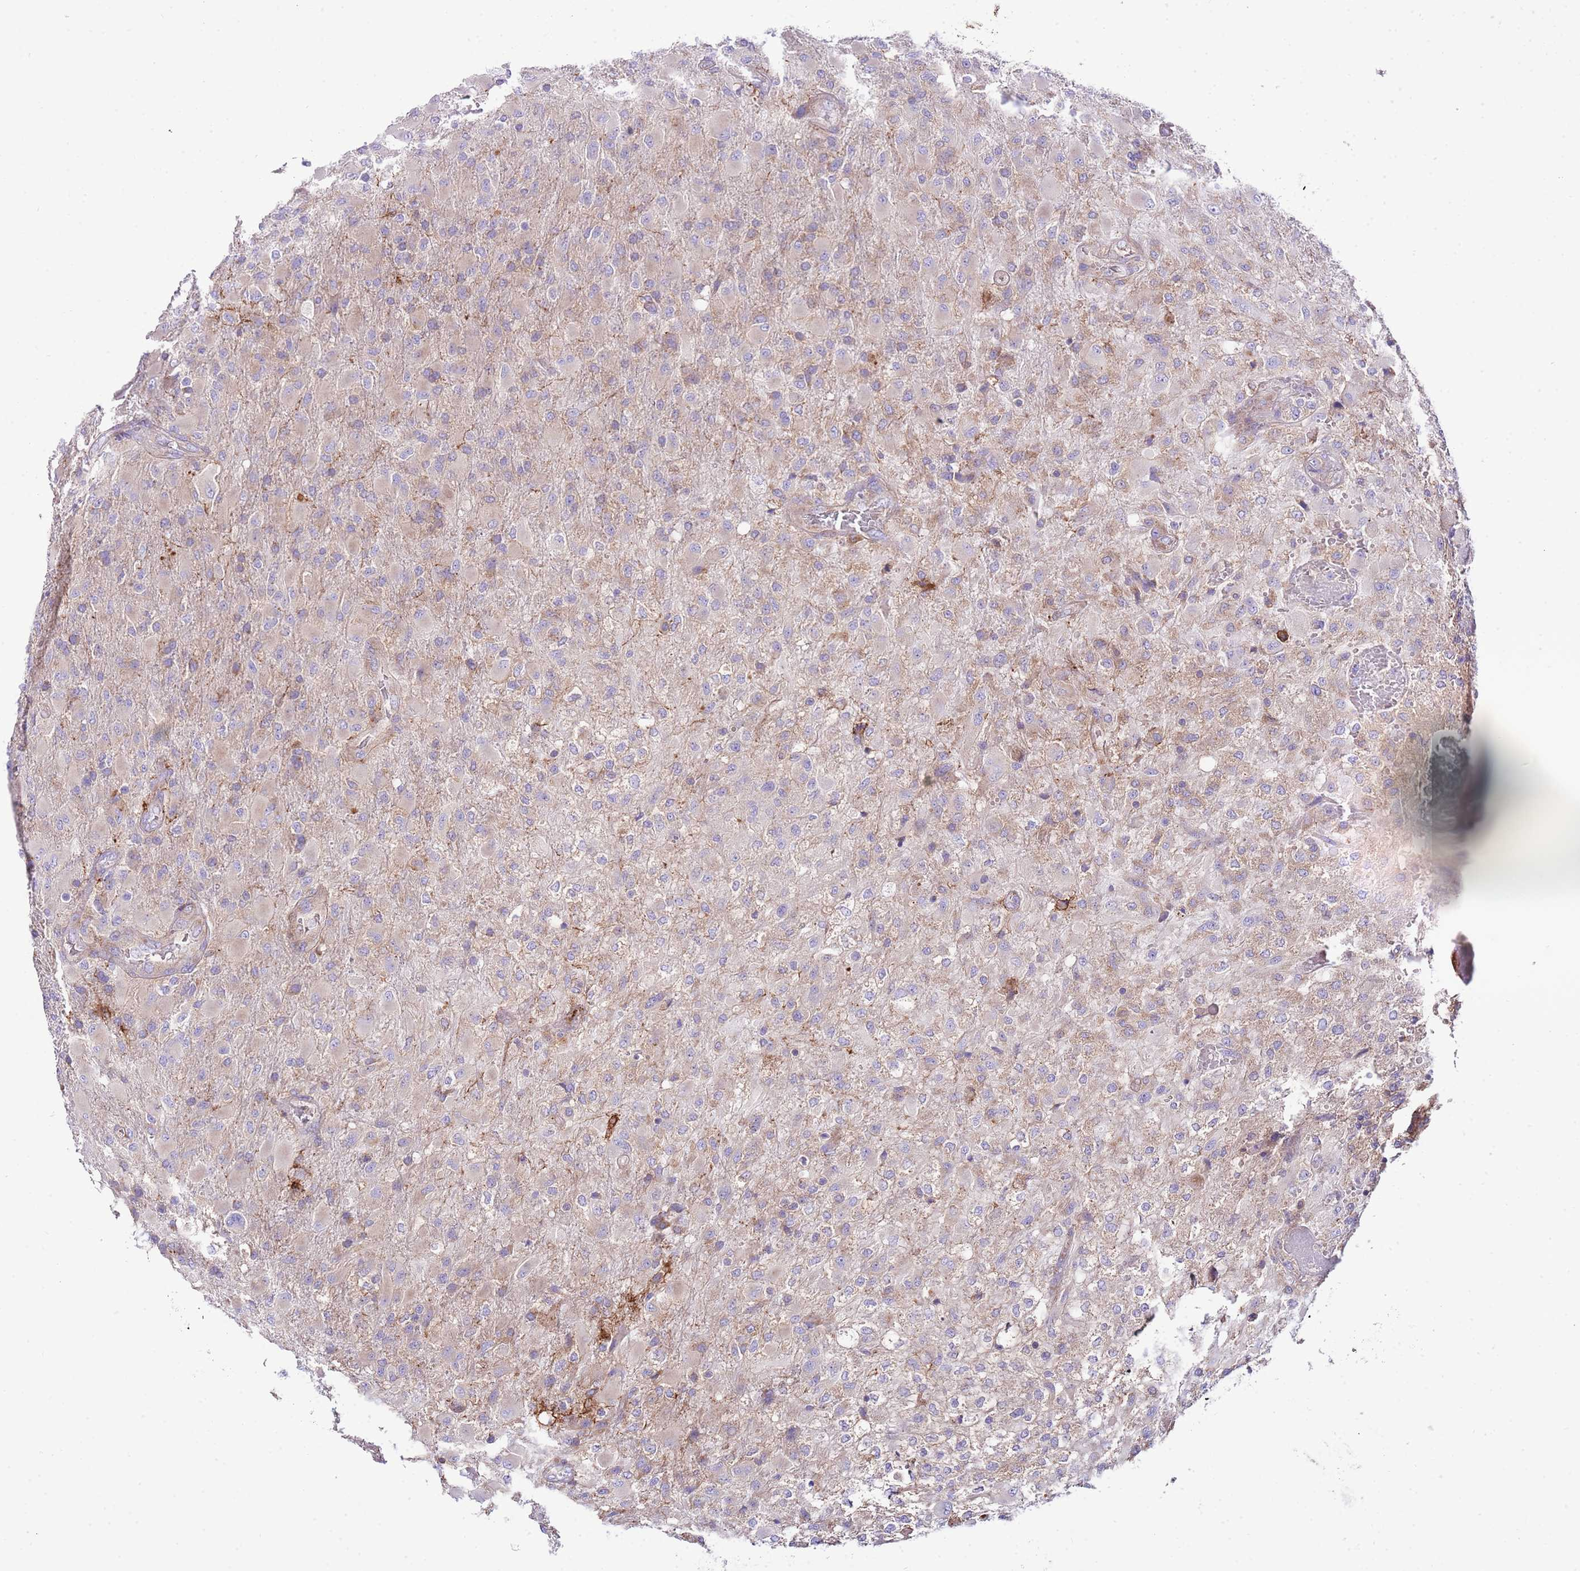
{"staining": {"intensity": "weak", "quantity": "<25%", "location": "cytoplasmic/membranous"}, "tissue": "glioma", "cell_type": "Tumor cells", "image_type": "cancer", "snomed": [{"axis": "morphology", "description": "Glioma, malignant, Low grade"}, {"axis": "topography", "description": "Brain"}], "caption": "This is a photomicrograph of immunohistochemistry (IHC) staining of glioma, which shows no expression in tumor cells. (Immunohistochemistry, brightfield microscopy, high magnification).", "gene": "RPS10", "patient": {"sex": "male", "age": 65}}